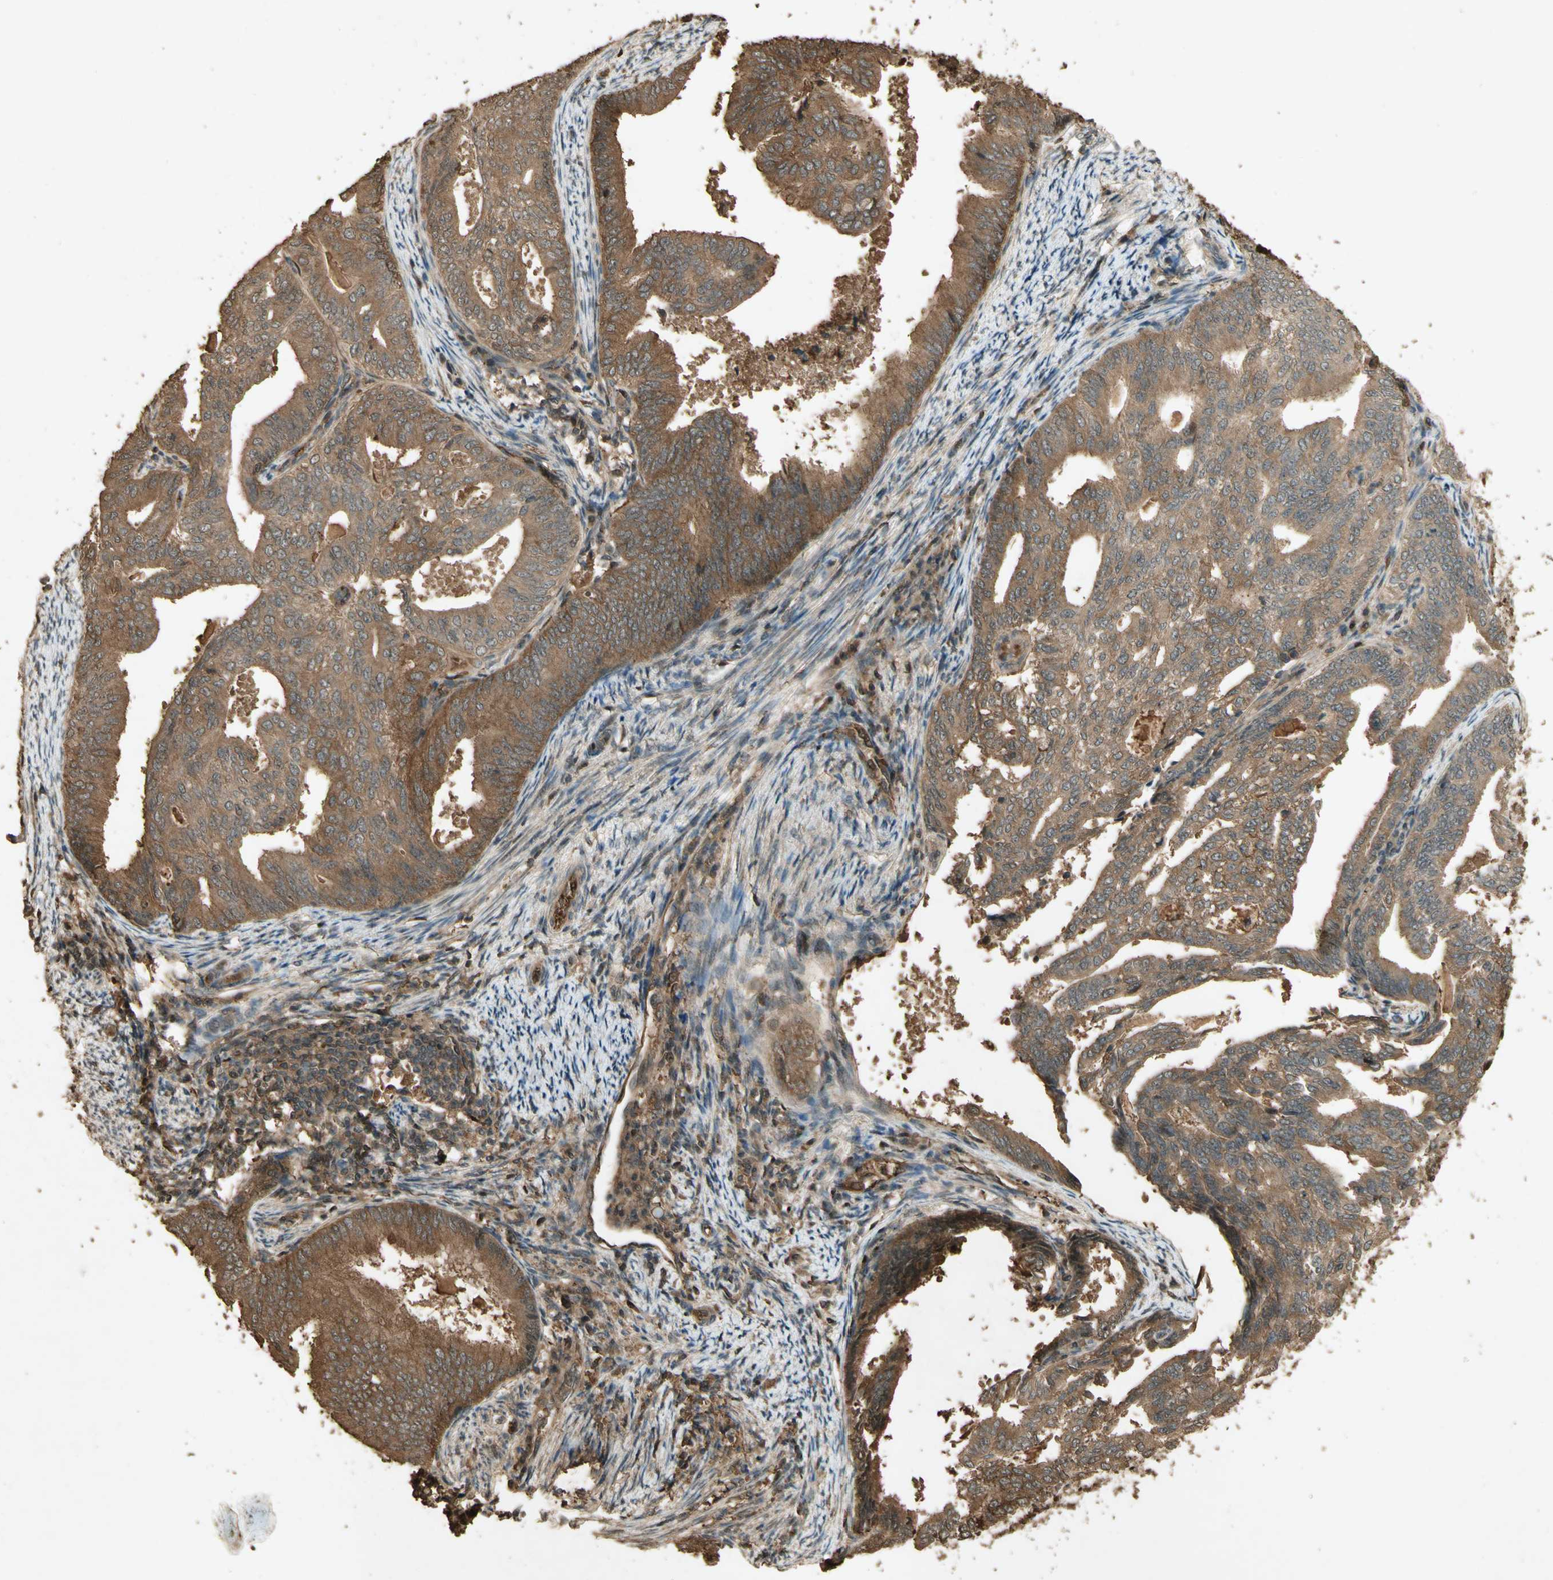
{"staining": {"intensity": "moderate", "quantity": ">75%", "location": "cytoplasmic/membranous"}, "tissue": "endometrial cancer", "cell_type": "Tumor cells", "image_type": "cancer", "snomed": [{"axis": "morphology", "description": "Adenocarcinoma, NOS"}, {"axis": "topography", "description": "Endometrium"}], "caption": "Tumor cells show moderate cytoplasmic/membranous staining in about >75% of cells in adenocarcinoma (endometrial).", "gene": "SMAD9", "patient": {"sex": "female", "age": 58}}